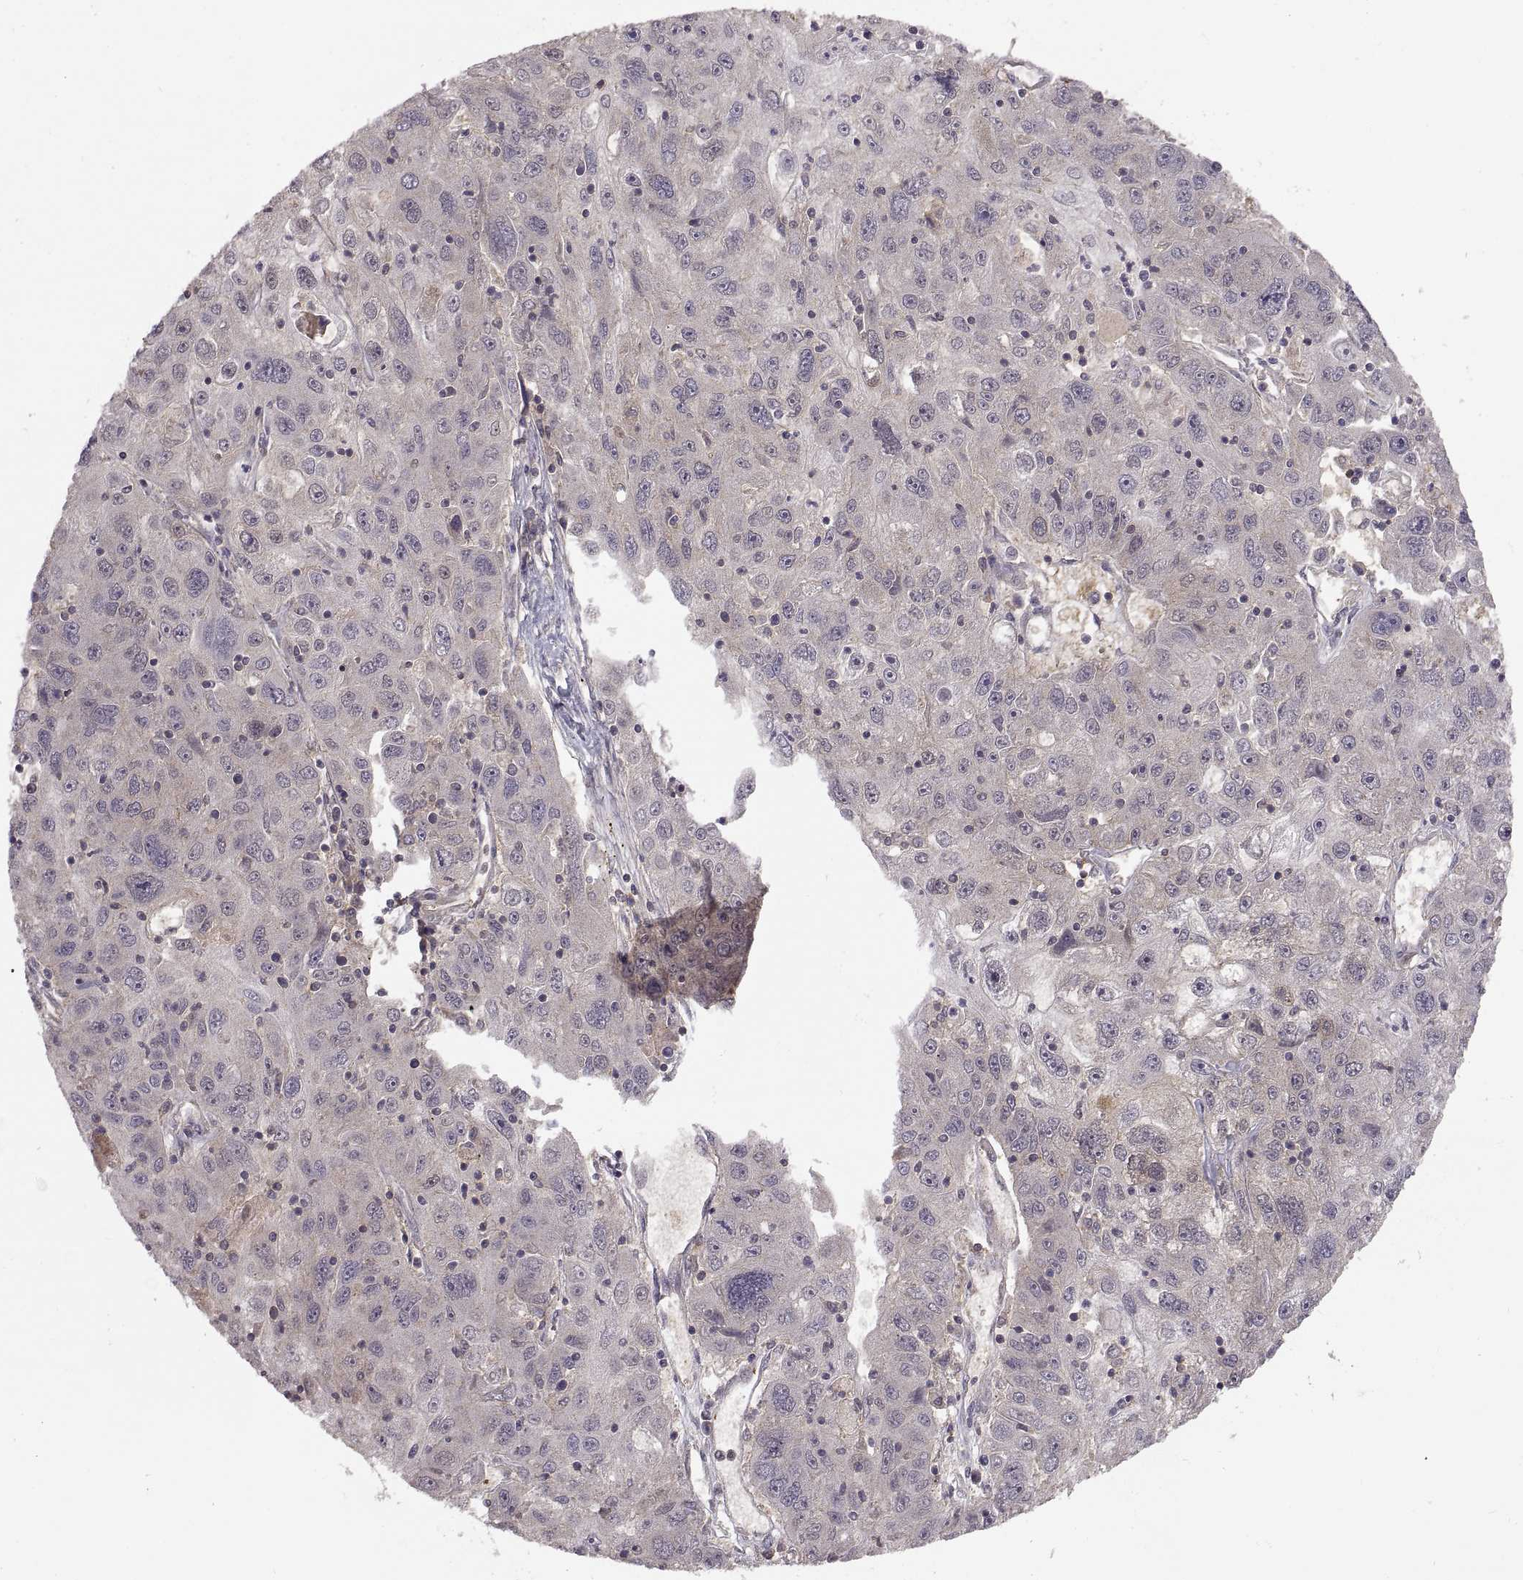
{"staining": {"intensity": "negative", "quantity": "none", "location": "none"}, "tissue": "stomach cancer", "cell_type": "Tumor cells", "image_type": "cancer", "snomed": [{"axis": "morphology", "description": "Adenocarcinoma, NOS"}, {"axis": "topography", "description": "Stomach"}], "caption": "This is a photomicrograph of IHC staining of stomach adenocarcinoma, which shows no positivity in tumor cells.", "gene": "NMNAT2", "patient": {"sex": "male", "age": 56}}